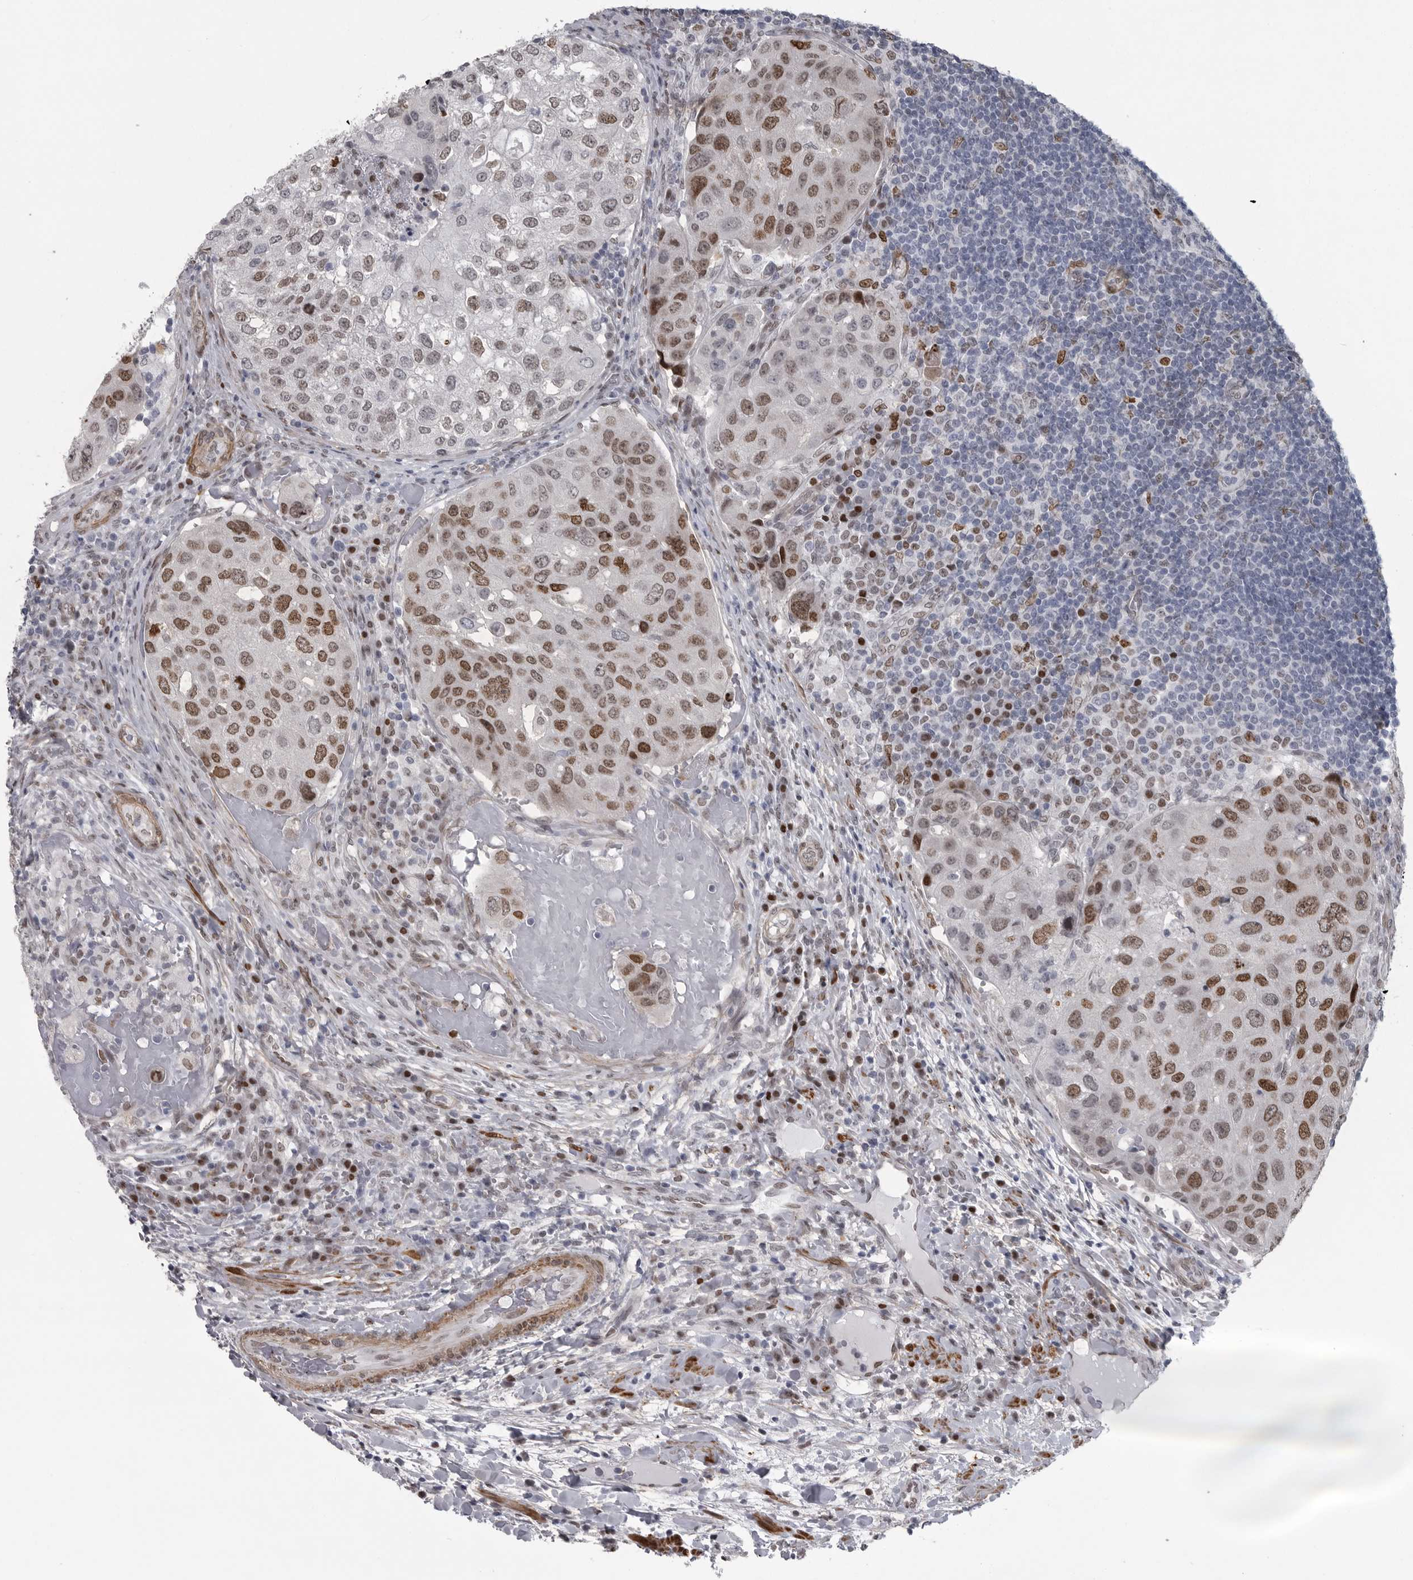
{"staining": {"intensity": "moderate", "quantity": ">75%", "location": "nuclear"}, "tissue": "urothelial cancer", "cell_type": "Tumor cells", "image_type": "cancer", "snomed": [{"axis": "morphology", "description": "Urothelial carcinoma, High grade"}, {"axis": "topography", "description": "Lymph node"}, {"axis": "topography", "description": "Urinary bladder"}], "caption": "This micrograph displays urothelial cancer stained with immunohistochemistry to label a protein in brown. The nuclear of tumor cells show moderate positivity for the protein. Nuclei are counter-stained blue.", "gene": "HMGN3", "patient": {"sex": "male", "age": 51}}